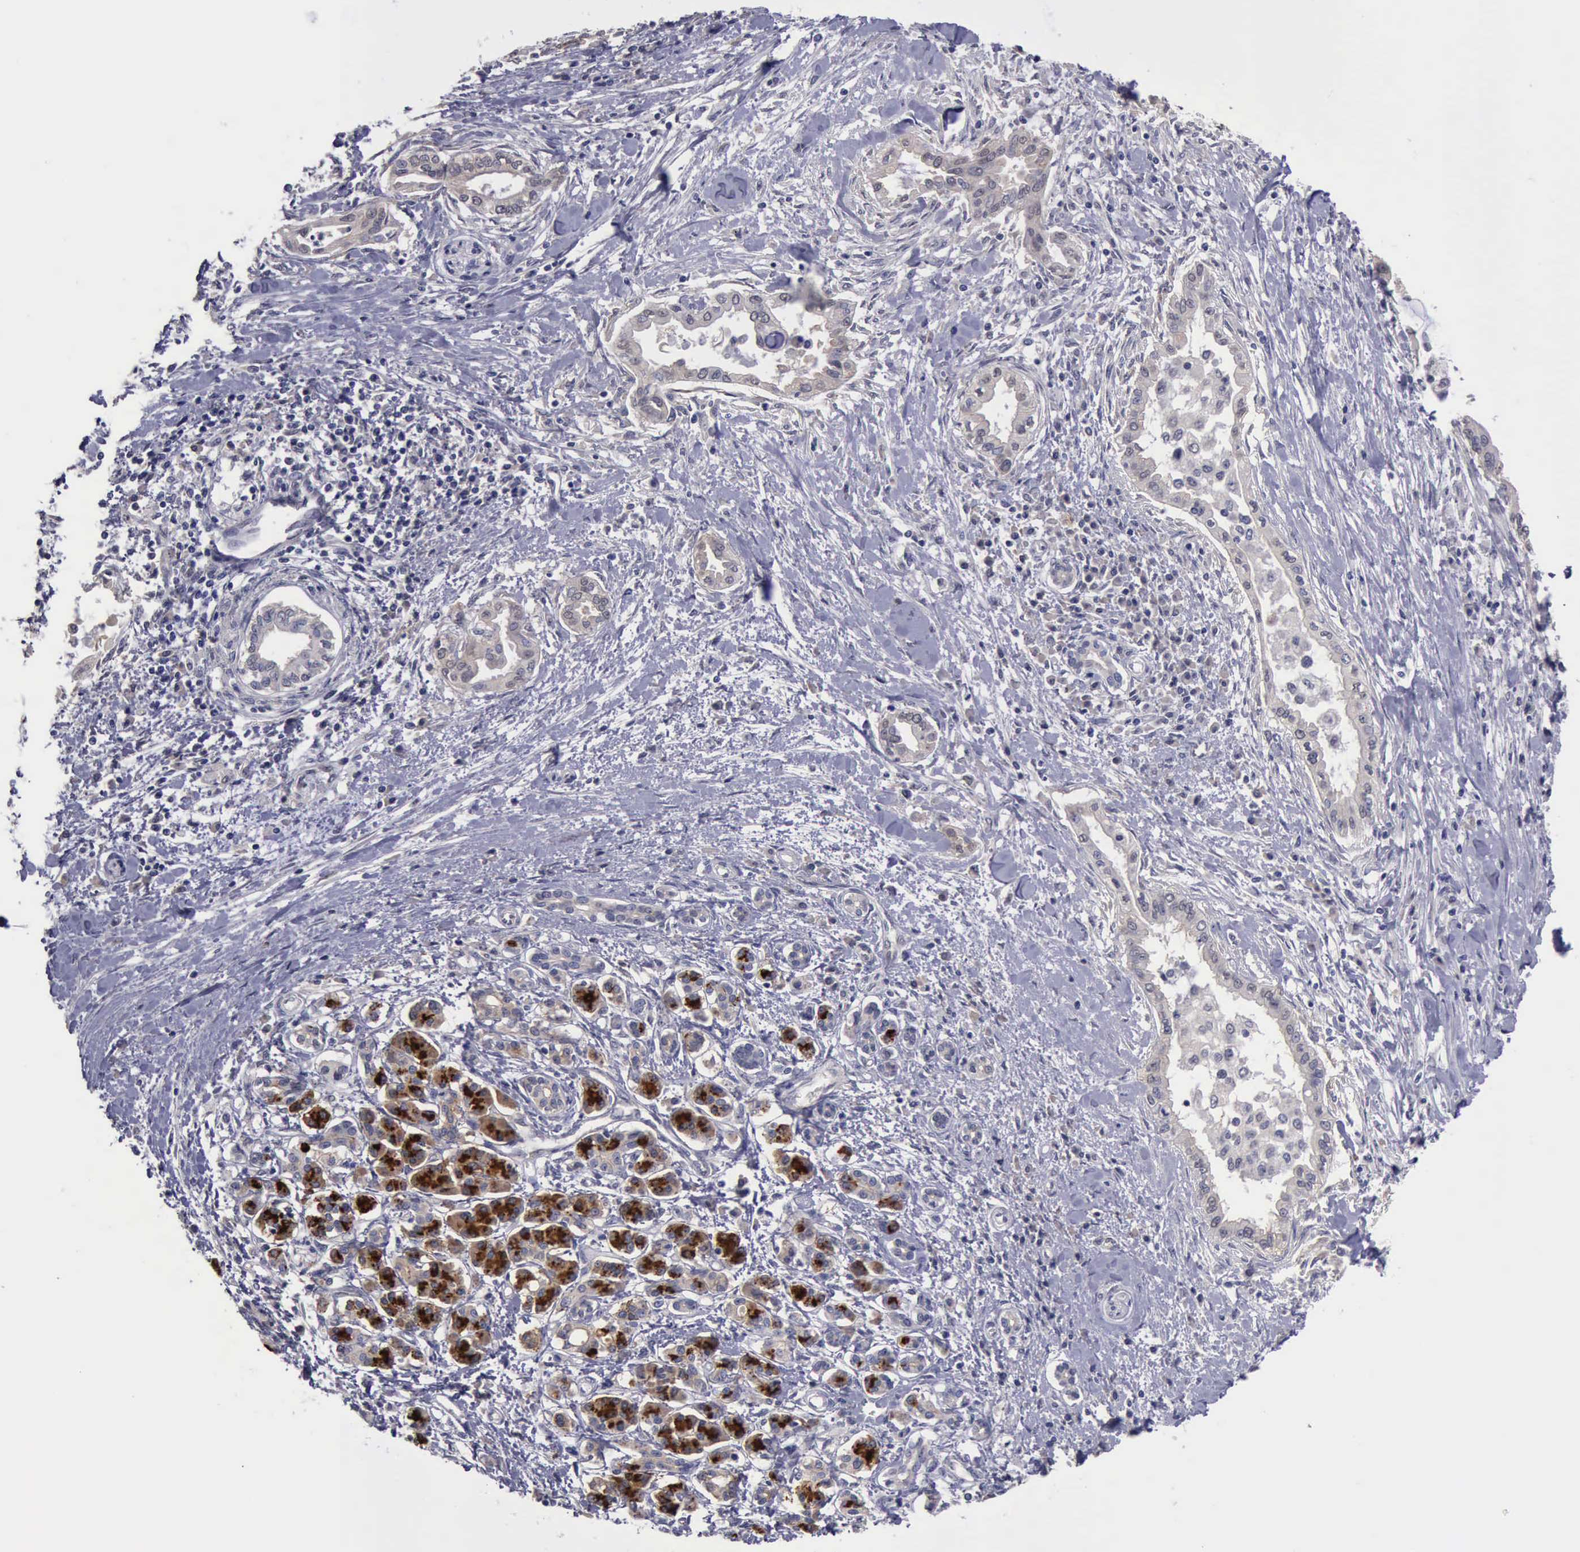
{"staining": {"intensity": "weak", "quantity": "25%-75%", "location": "cytoplasmic/membranous"}, "tissue": "pancreatic cancer", "cell_type": "Tumor cells", "image_type": "cancer", "snomed": [{"axis": "morphology", "description": "Adenocarcinoma, NOS"}, {"axis": "topography", "description": "Pancreas"}], "caption": "The histopathology image exhibits staining of pancreatic cancer, revealing weak cytoplasmic/membranous protein staining (brown color) within tumor cells. (IHC, brightfield microscopy, high magnification).", "gene": "PHKA1", "patient": {"sex": "female", "age": 64}}